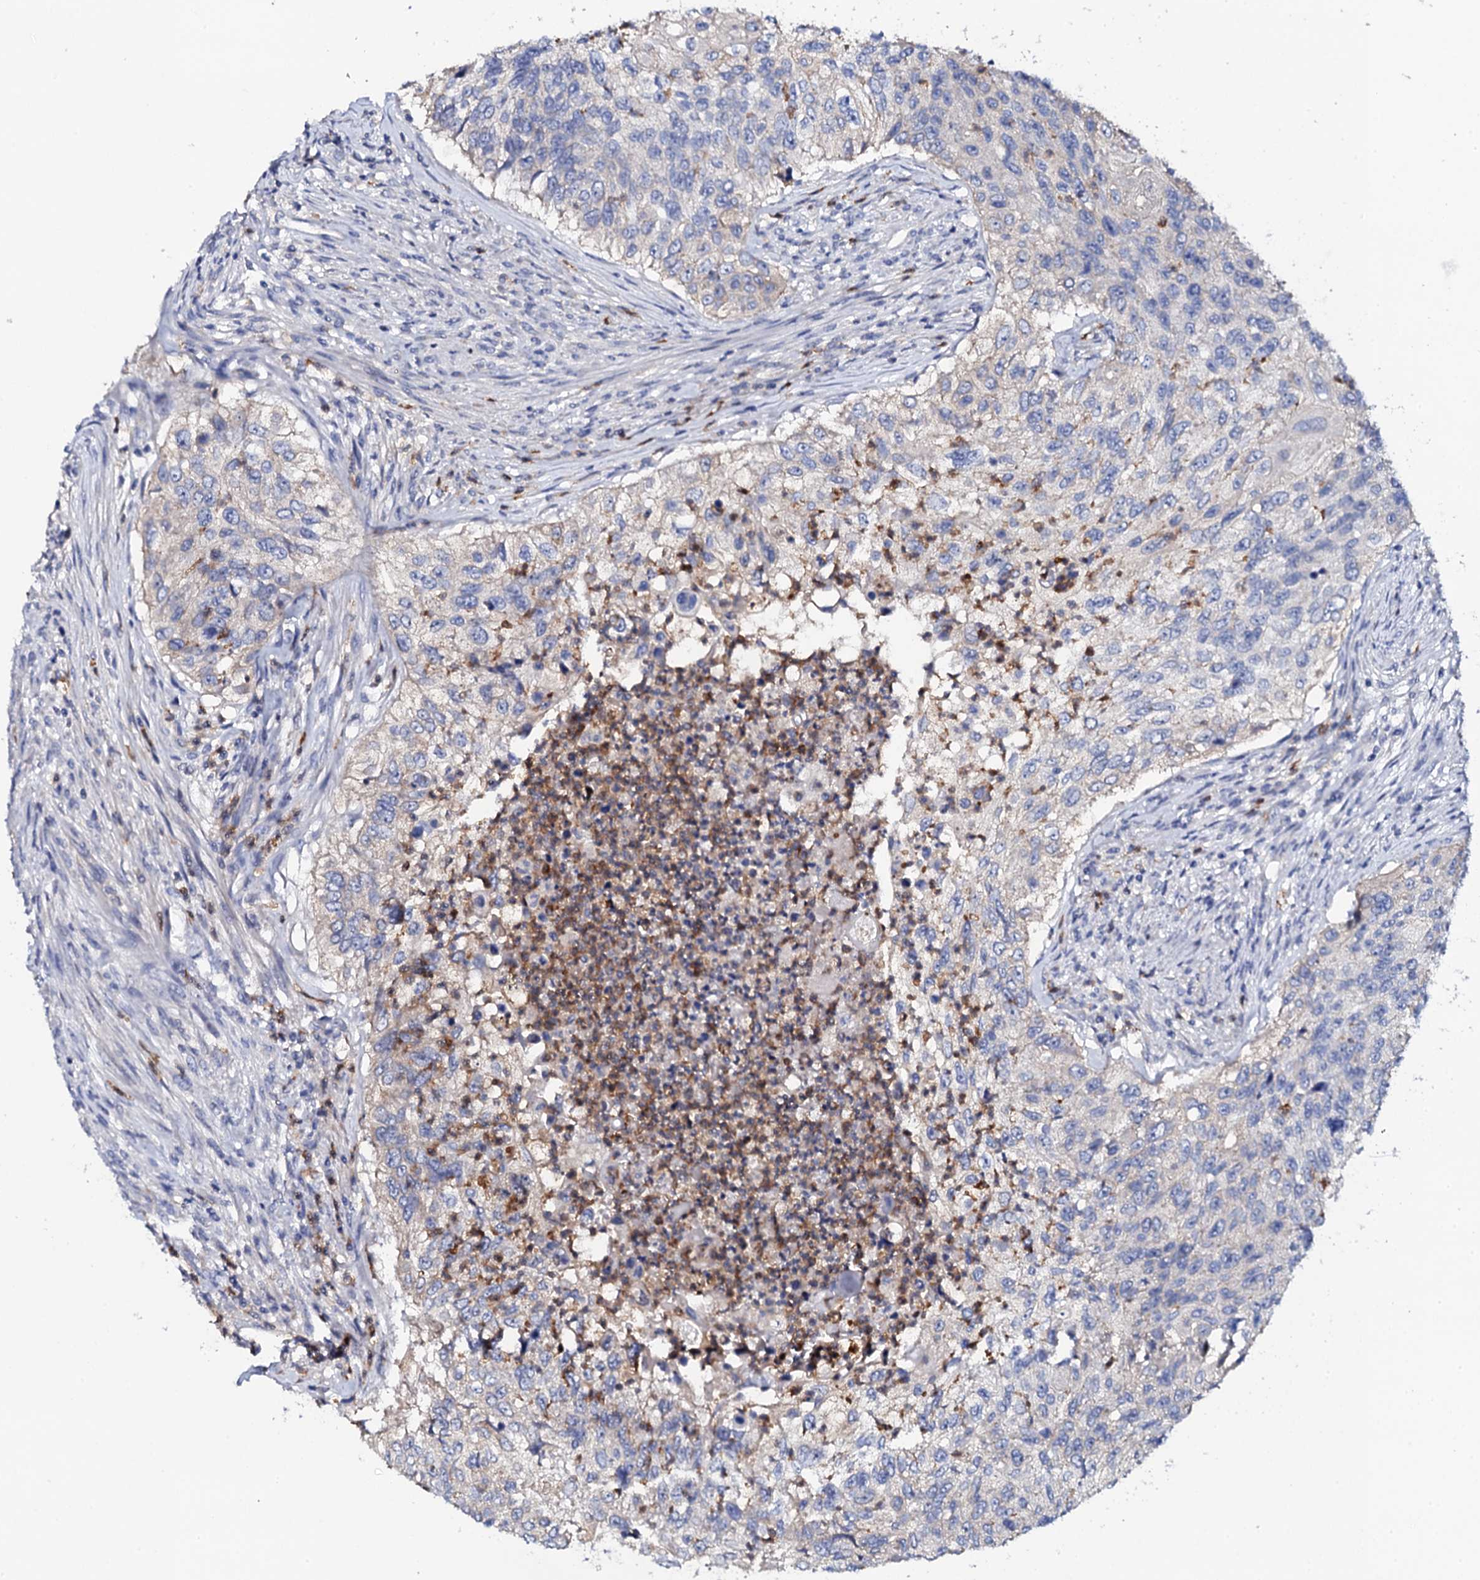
{"staining": {"intensity": "negative", "quantity": "none", "location": "none"}, "tissue": "urothelial cancer", "cell_type": "Tumor cells", "image_type": "cancer", "snomed": [{"axis": "morphology", "description": "Urothelial carcinoma, High grade"}, {"axis": "topography", "description": "Urinary bladder"}], "caption": "High magnification brightfield microscopy of urothelial carcinoma (high-grade) stained with DAB (3,3'-diaminobenzidine) (brown) and counterstained with hematoxylin (blue): tumor cells show no significant expression. (DAB (3,3'-diaminobenzidine) immunohistochemistry (IHC), high magnification).", "gene": "NAA16", "patient": {"sex": "female", "age": 60}}